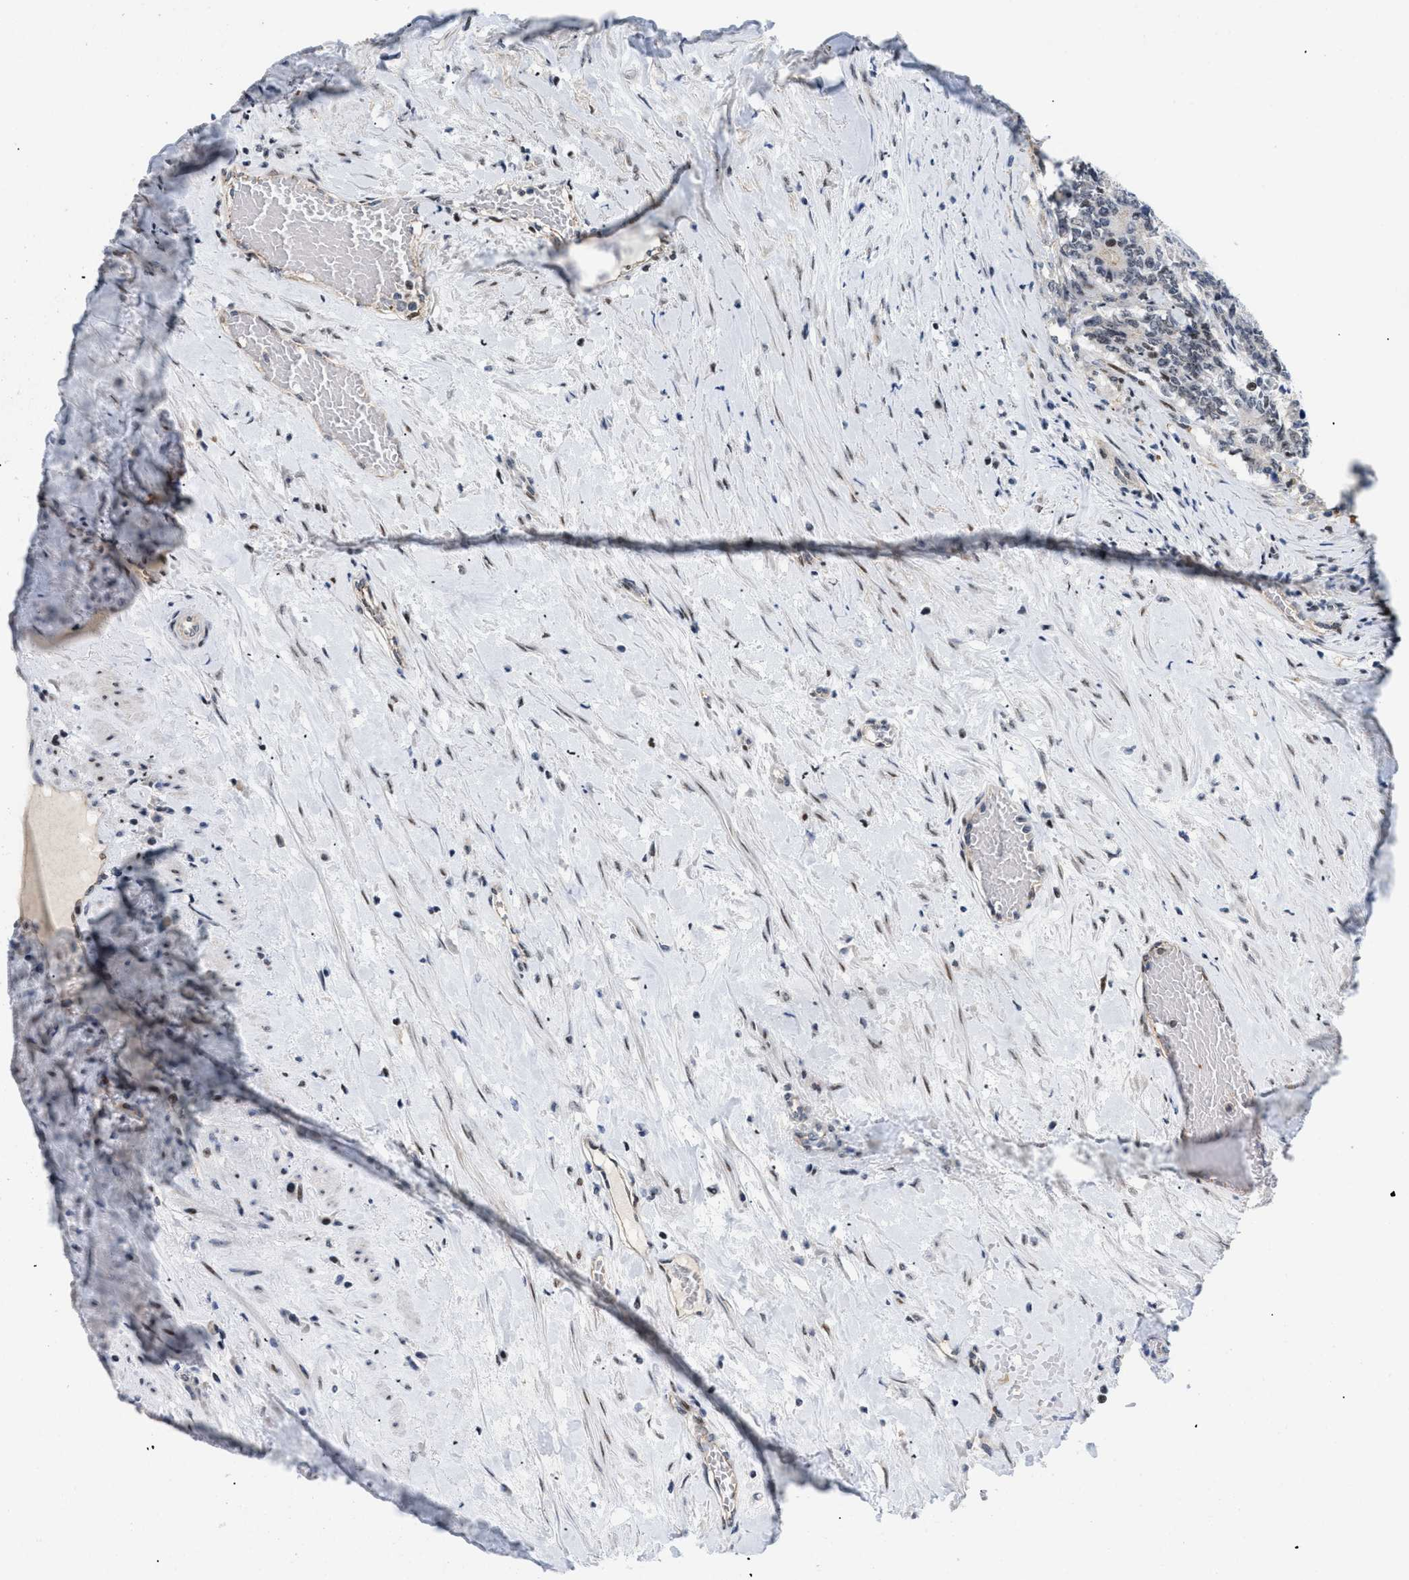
{"staining": {"intensity": "weak", "quantity": "25%-75%", "location": "nuclear"}, "tissue": "prostate cancer", "cell_type": "Tumor cells", "image_type": "cancer", "snomed": [{"axis": "morphology", "description": "Normal tissue, NOS"}, {"axis": "morphology", "description": "Adenocarcinoma, High grade"}, {"axis": "topography", "description": "Prostate"}, {"axis": "topography", "description": "Seminal veicle"}], "caption": "Protein expression analysis of human prostate cancer reveals weak nuclear positivity in approximately 25%-75% of tumor cells. The staining was performed using DAB (3,3'-diaminobenzidine), with brown indicating positive protein expression. Nuclei are stained blue with hematoxylin.", "gene": "MED1", "patient": {"sex": "male", "age": 55}}